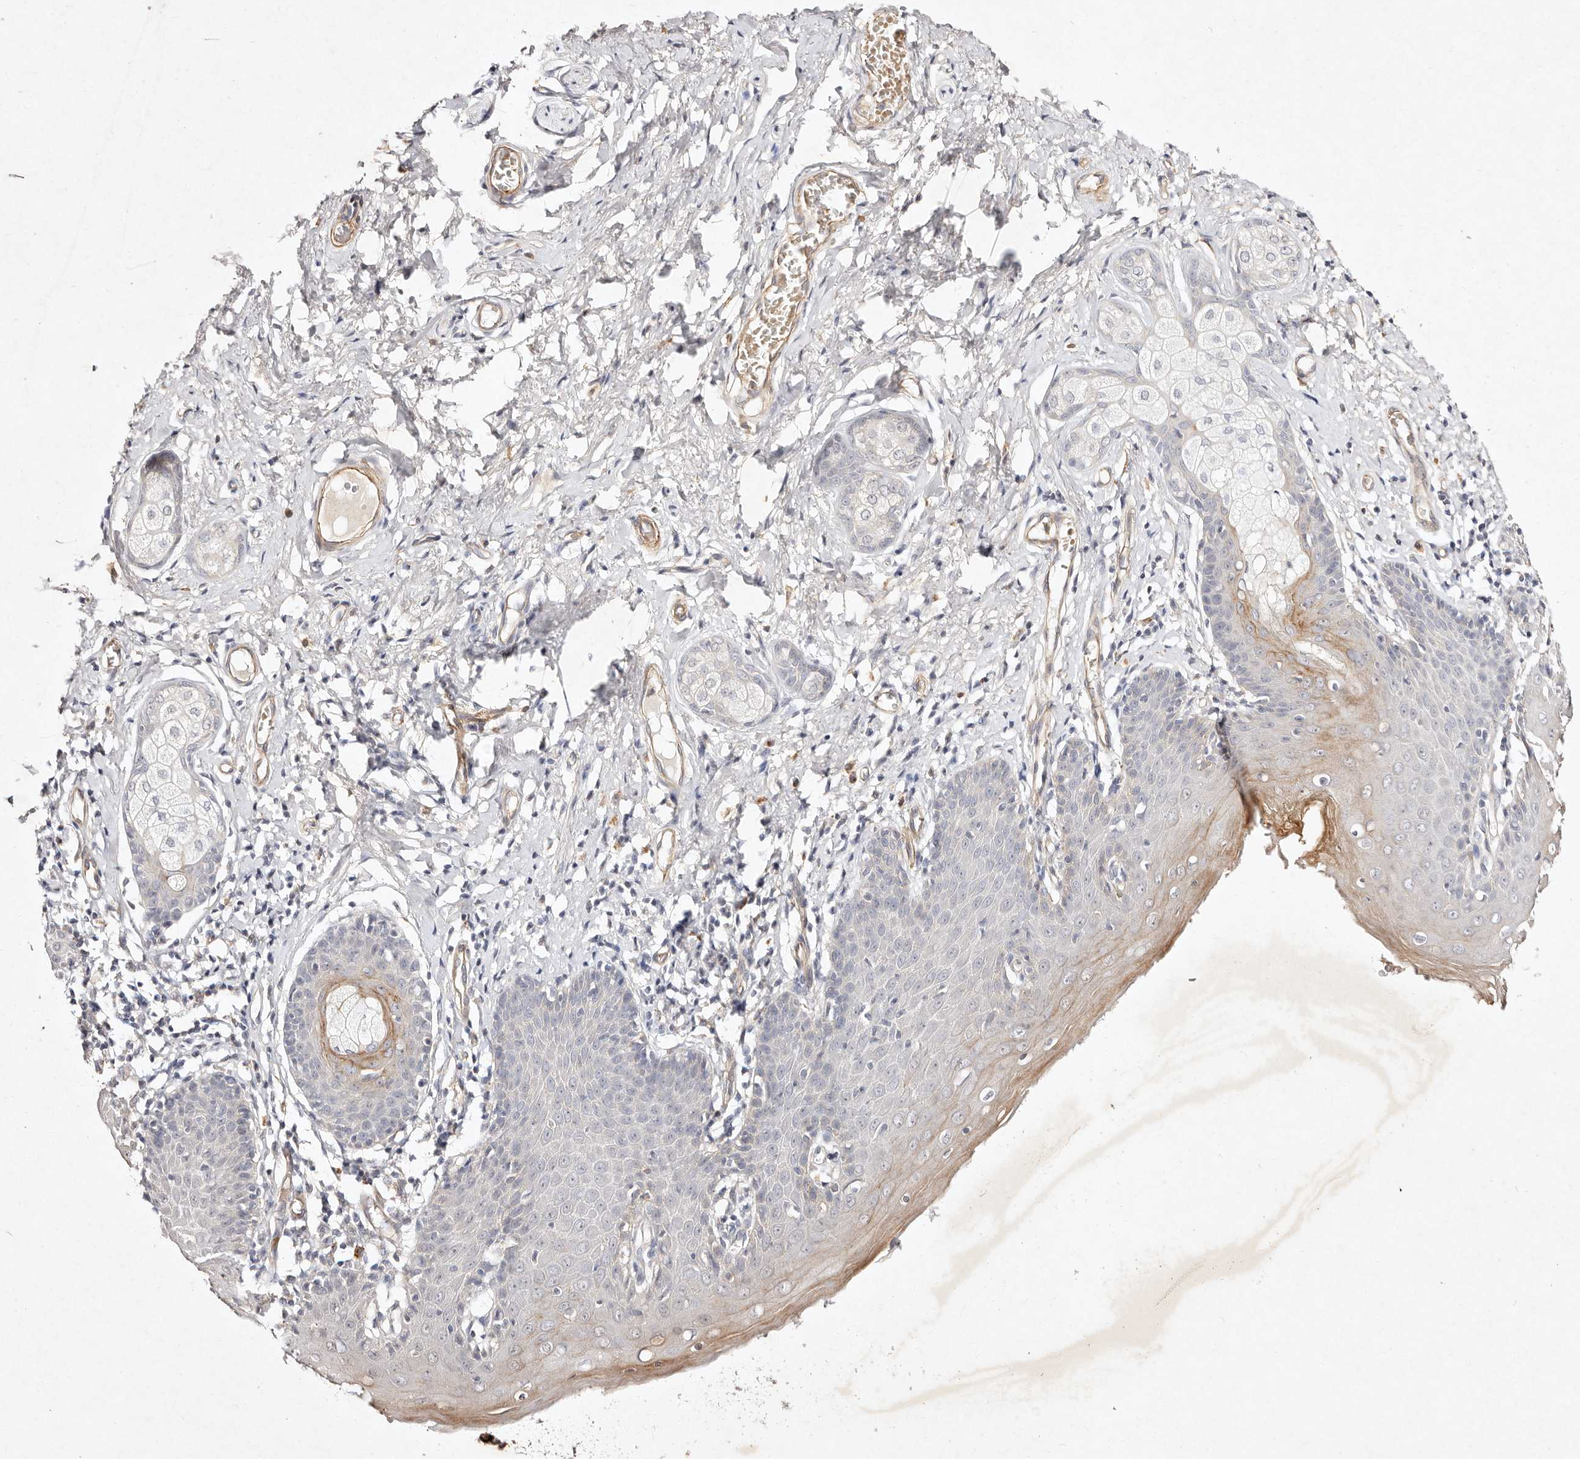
{"staining": {"intensity": "weak", "quantity": "25%-75%", "location": "cytoplasmic/membranous"}, "tissue": "skin", "cell_type": "Epidermal cells", "image_type": "normal", "snomed": [{"axis": "morphology", "description": "Normal tissue, NOS"}, {"axis": "topography", "description": "Vulva"}], "caption": "IHC of unremarkable human skin displays low levels of weak cytoplasmic/membranous positivity in about 25%-75% of epidermal cells.", "gene": "MTMR11", "patient": {"sex": "female", "age": 66}}